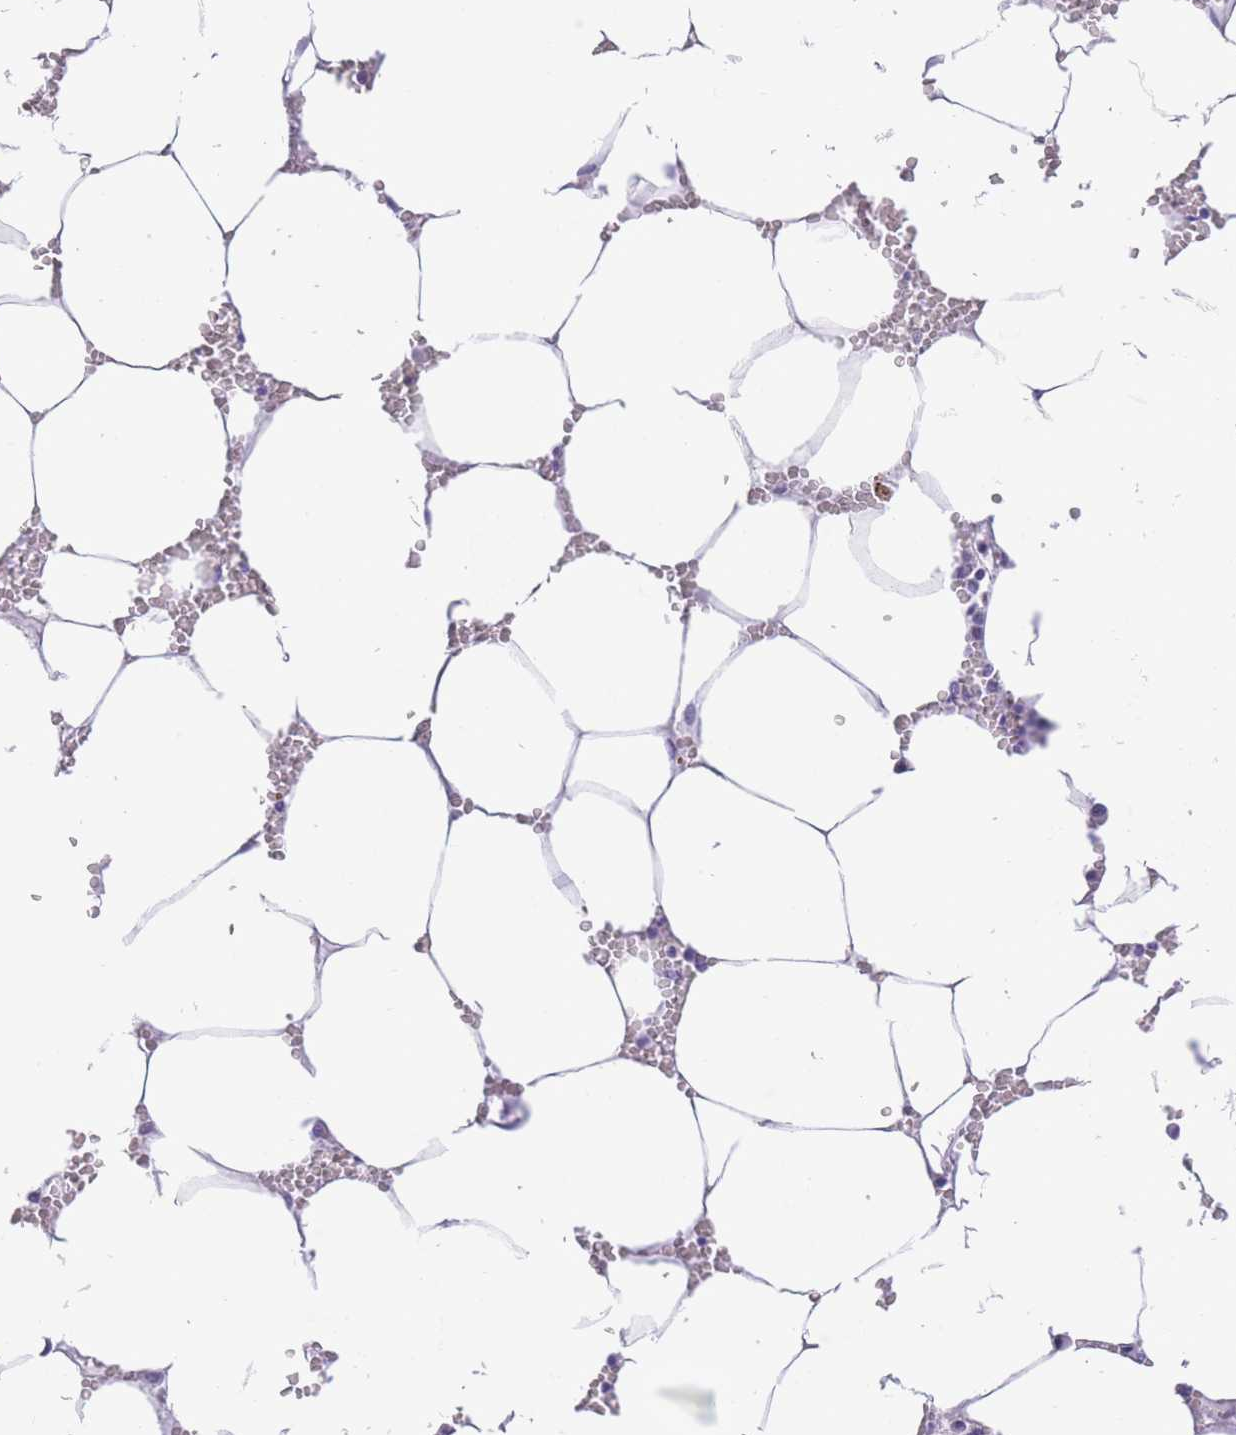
{"staining": {"intensity": "negative", "quantity": "none", "location": "none"}, "tissue": "bone marrow", "cell_type": "Hematopoietic cells", "image_type": "normal", "snomed": [{"axis": "morphology", "description": "Normal tissue, NOS"}, {"axis": "topography", "description": "Bone marrow"}], "caption": "Hematopoietic cells are negative for brown protein staining in benign bone marrow. Brightfield microscopy of IHC stained with DAB (brown) and hematoxylin (blue), captured at high magnification.", "gene": "RAI2", "patient": {"sex": "male", "age": 70}}